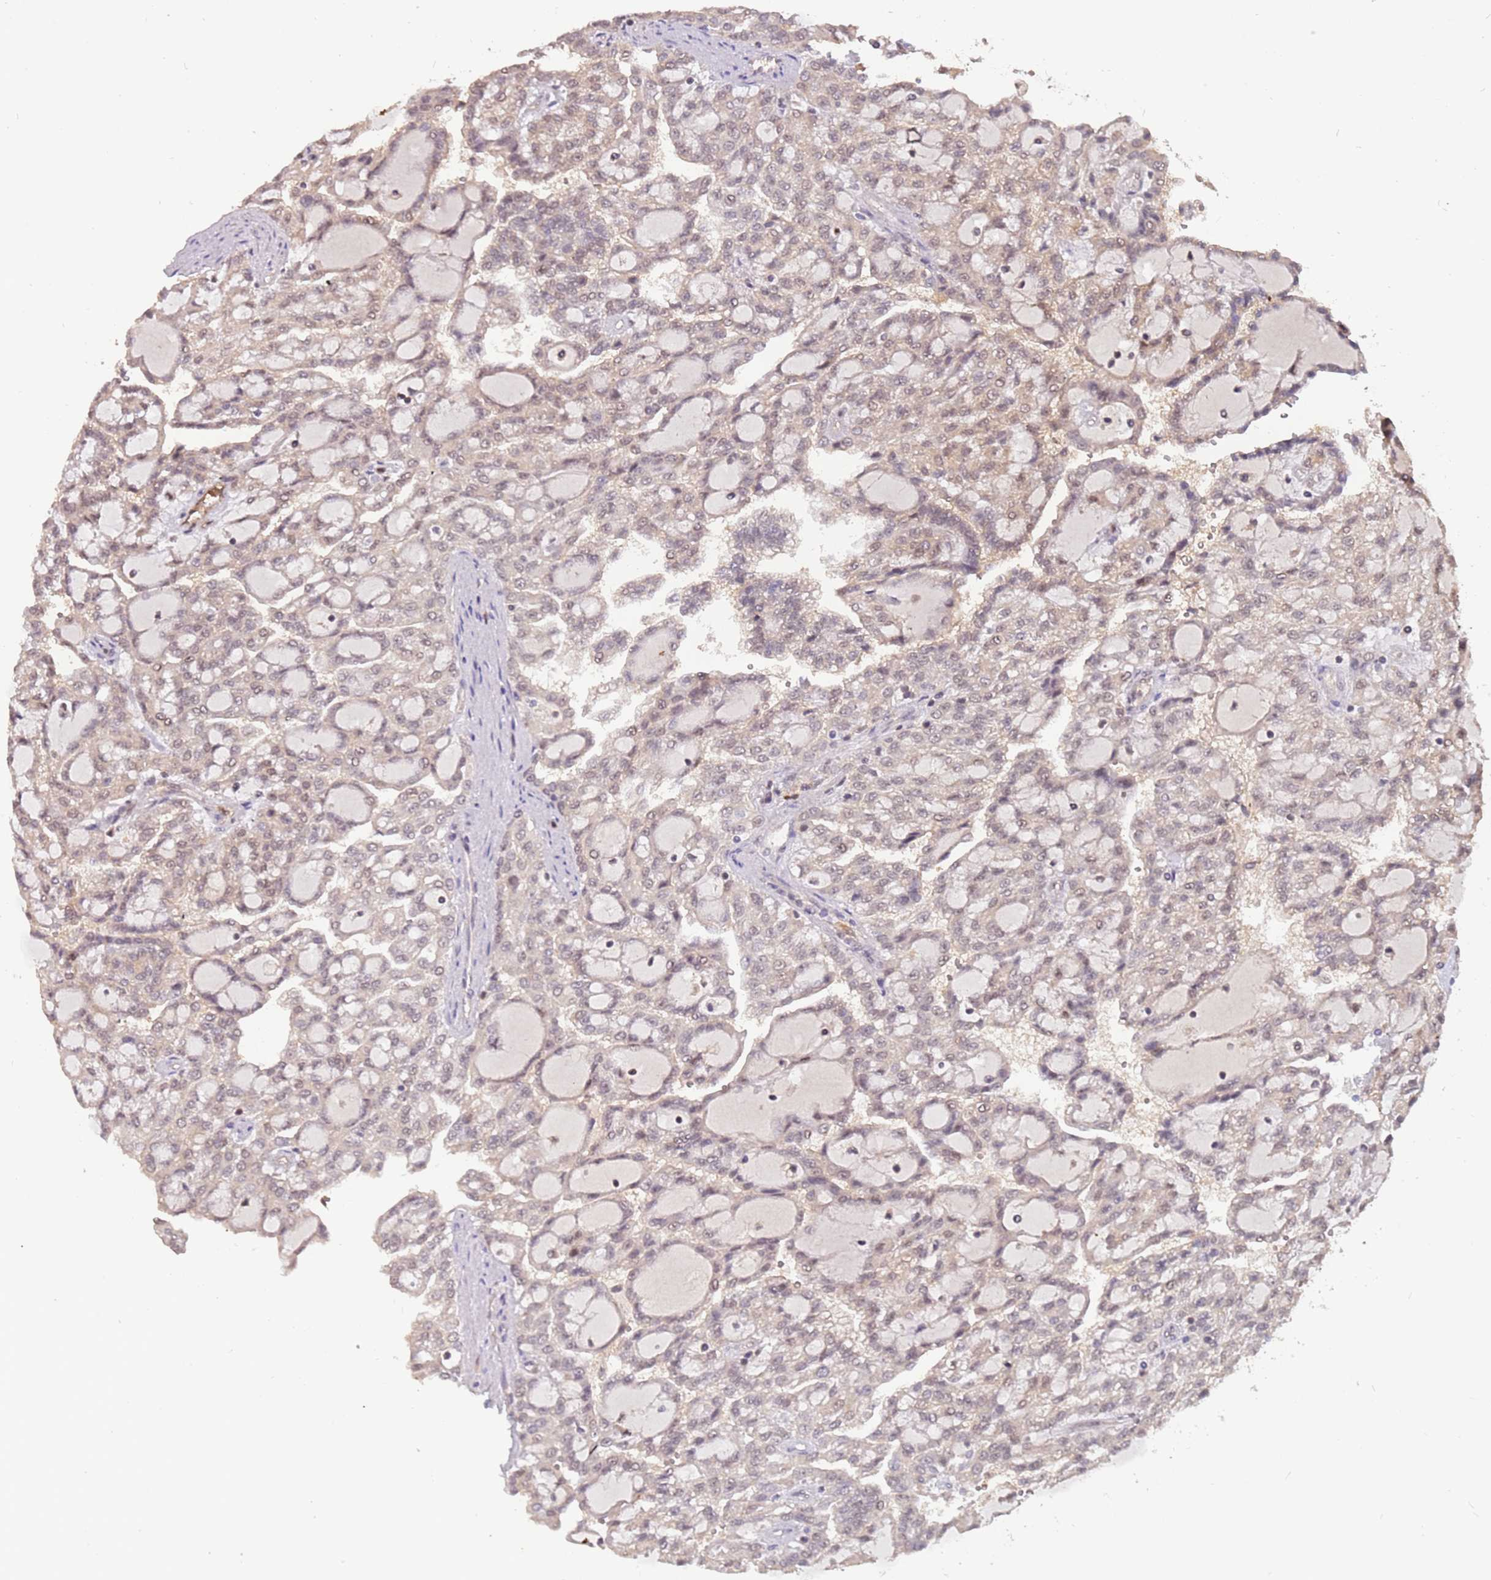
{"staining": {"intensity": "weak", "quantity": "25%-75%", "location": "cytoplasmic/membranous,nuclear"}, "tissue": "renal cancer", "cell_type": "Tumor cells", "image_type": "cancer", "snomed": [{"axis": "morphology", "description": "Adenocarcinoma, NOS"}, {"axis": "topography", "description": "Kidney"}], "caption": "This image reveals IHC staining of human renal cancer, with low weak cytoplasmic/membranous and nuclear positivity in approximately 25%-75% of tumor cells.", "gene": "GBP2", "patient": {"sex": "male", "age": 63}}